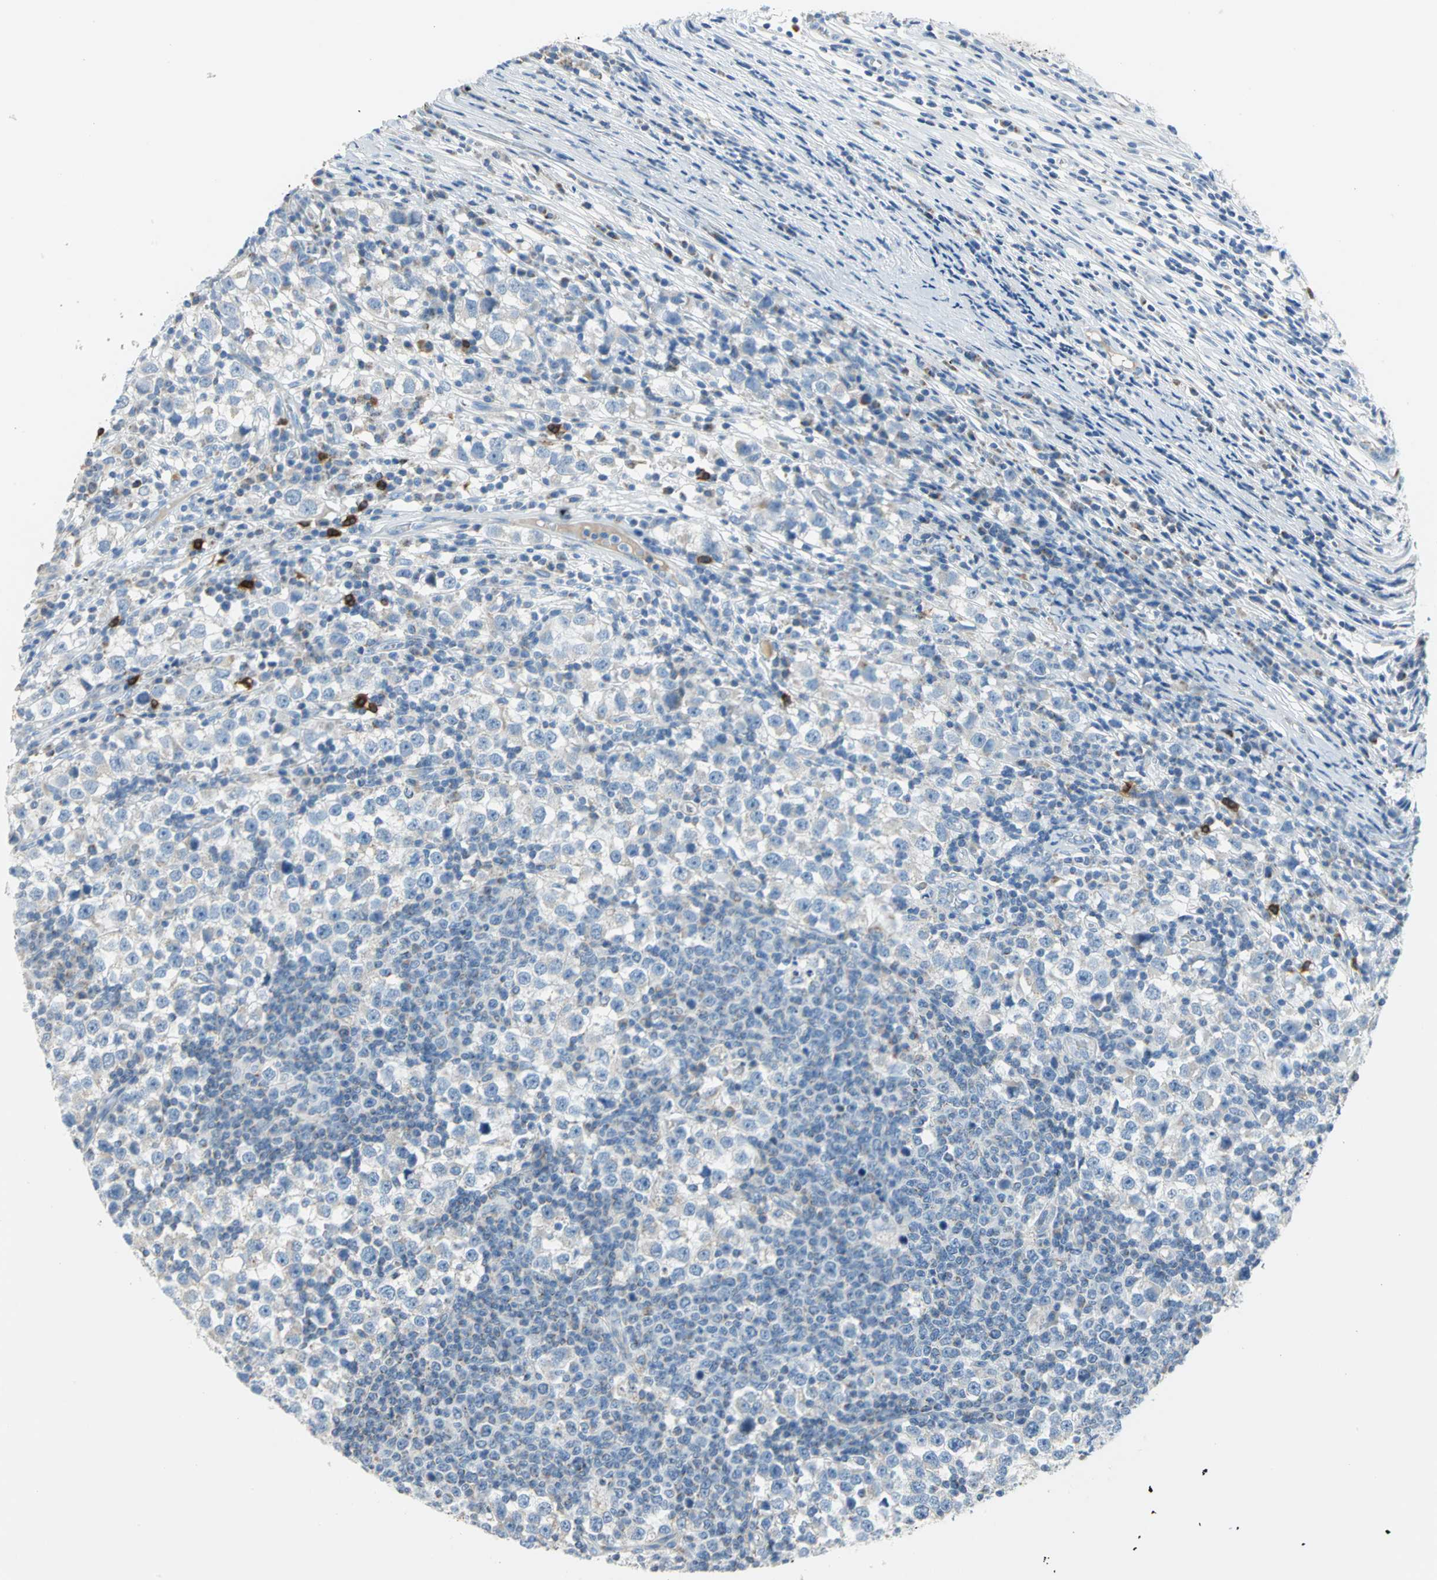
{"staining": {"intensity": "negative", "quantity": "none", "location": "none"}, "tissue": "testis cancer", "cell_type": "Tumor cells", "image_type": "cancer", "snomed": [{"axis": "morphology", "description": "Seminoma, NOS"}, {"axis": "topography", "description": "Testis"}], "caption": "DAB immunohistochemical staining of human testis cancer shows no significant staining in tumor cells.", "gene": "ALOX15", "patient": {"sex": "male", "age": 65}}